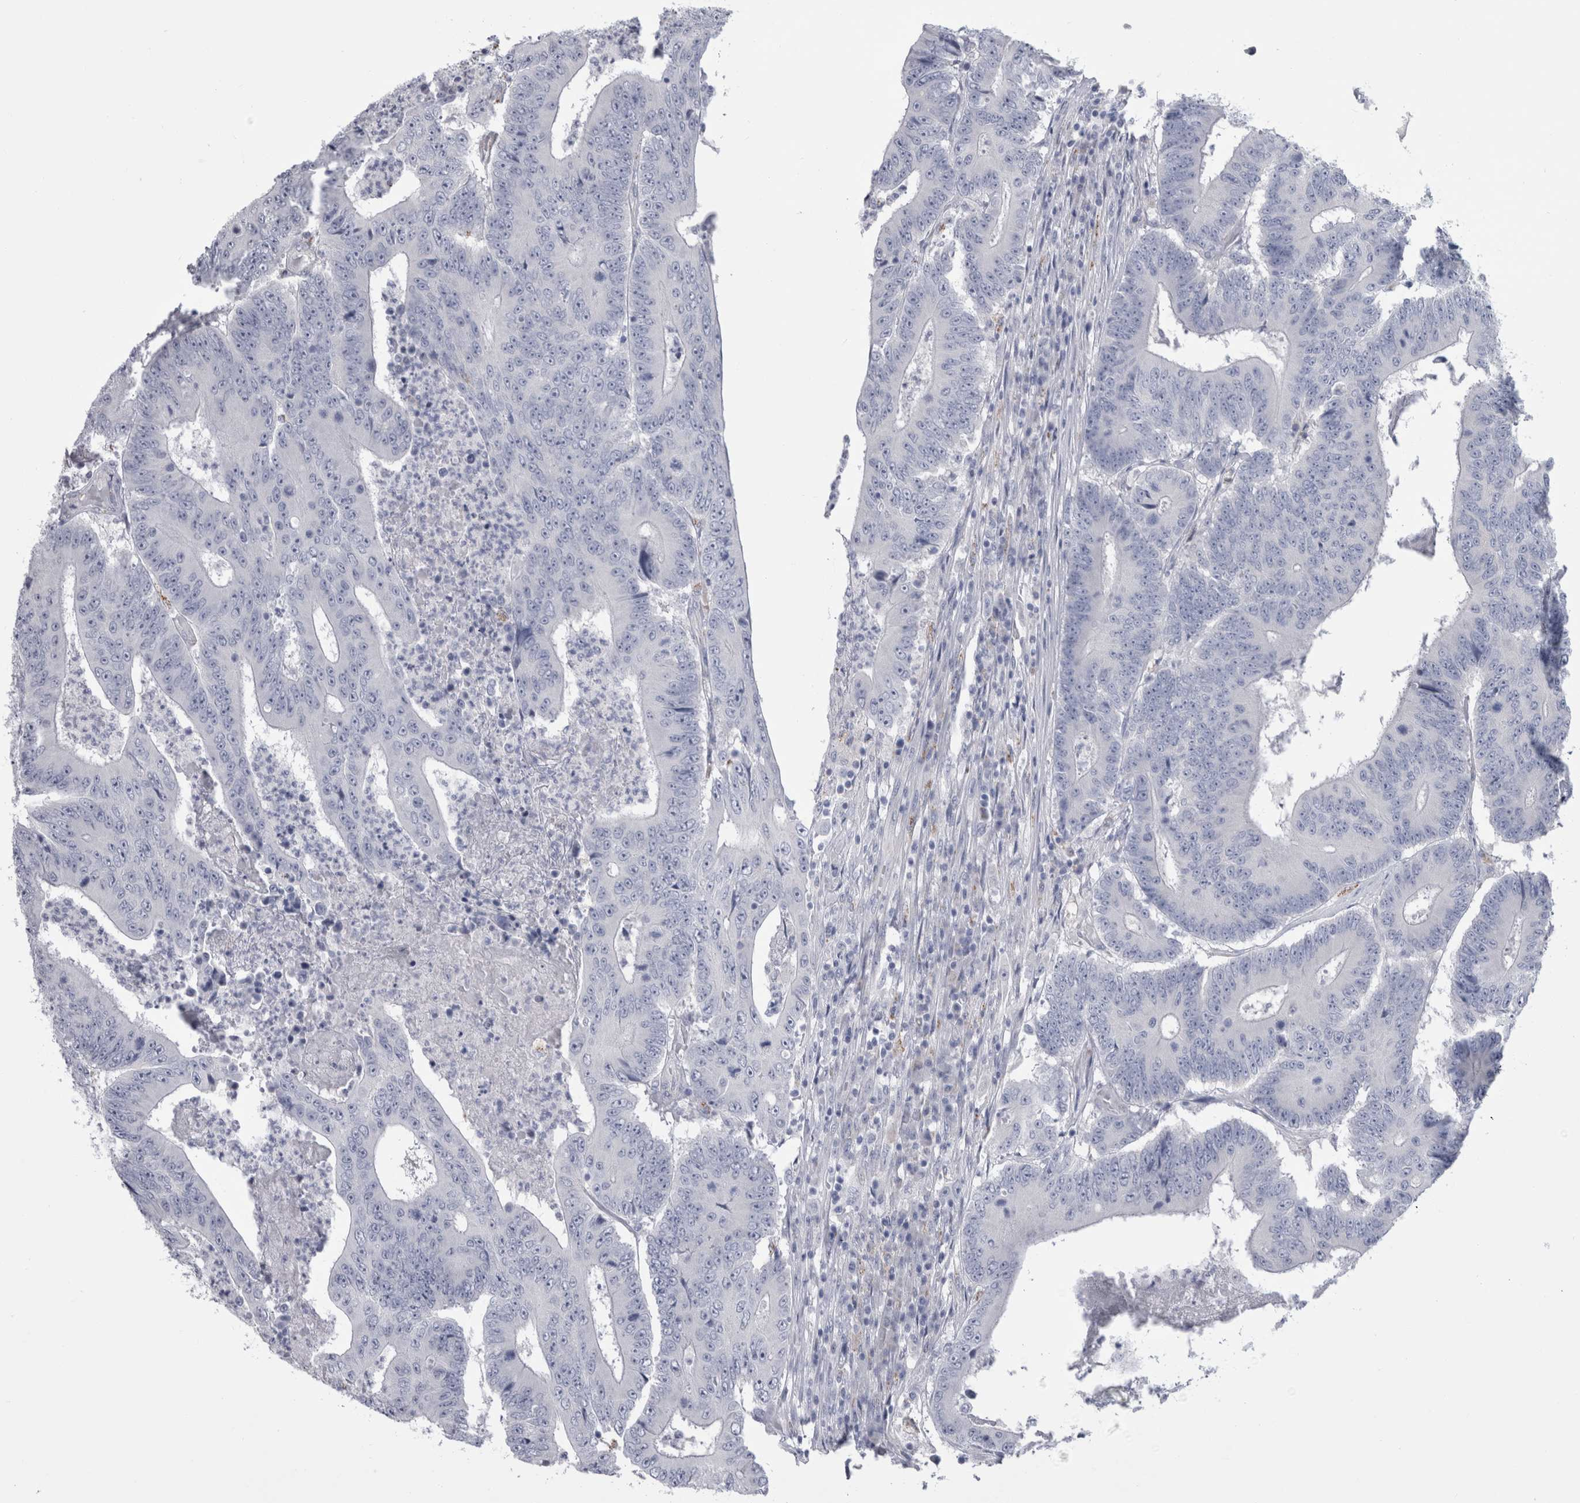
{"staining": {"intensity": "negative", "quantity": "none", "location": "none"}, "tissue": "colorectal cancer", "cell_type": "Tumor cells", "image_type": "cancer", "snomed": [{"axis": "morphology", "description": "Adenocarcinoma, NOS"}, {"axis": "topography", "description": "Colon"}], "caption": "High magnification brightfield microscopy of colorectal cancer (adenocarcinoma) stained with DAB (3,3'-diaminobenzidine) (brown) and counterstained with hematoxylin (blue): tumor cells show no significant staining. (Brightfield microscopy of DAB immunohistochemistry (IHC) at high magnification).", "gene": "GATM", "patient": {"sex": "male", "age": 83}}